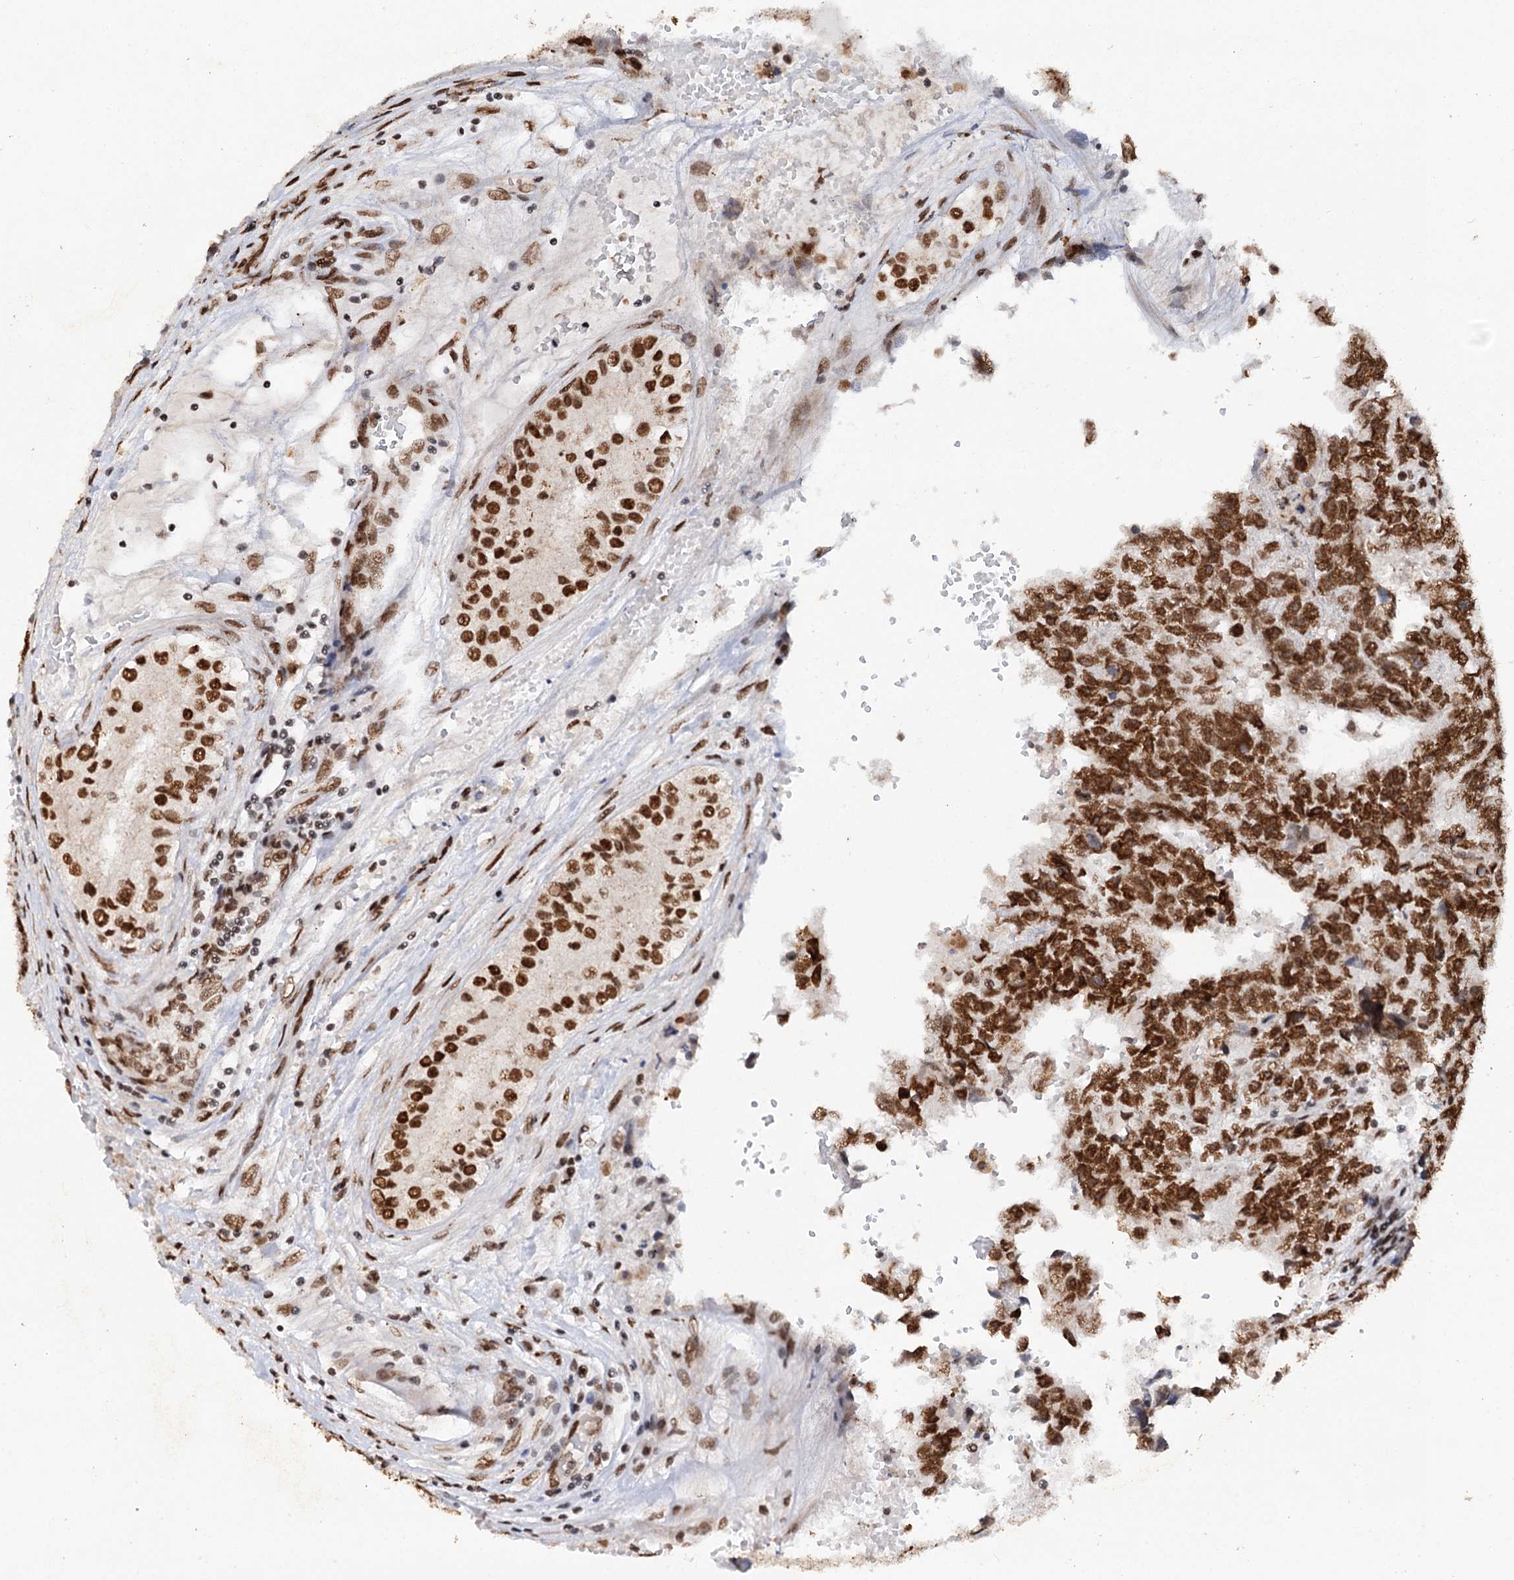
{"staining": {"intensity": "moderate", "quantity": ">75%", "location": "nuclear"}, "tissue": "testis cancer", "cell_type": "Tumor cells", "image_type": "cancer", "snomed": [{"axis": "morphology", "description": "Carcinoma, Embryonal, NOS"}, {"axis": "topography", "description": "Testis"}], "caption": "The micrograph shows staining of testis cancer, revealing moderate nuclear protein positivity (brown color) within tumor cells. Nuclei are stained in blue.", "gene": "MATR3", "patient": {"sex": "male", "age": 25}}